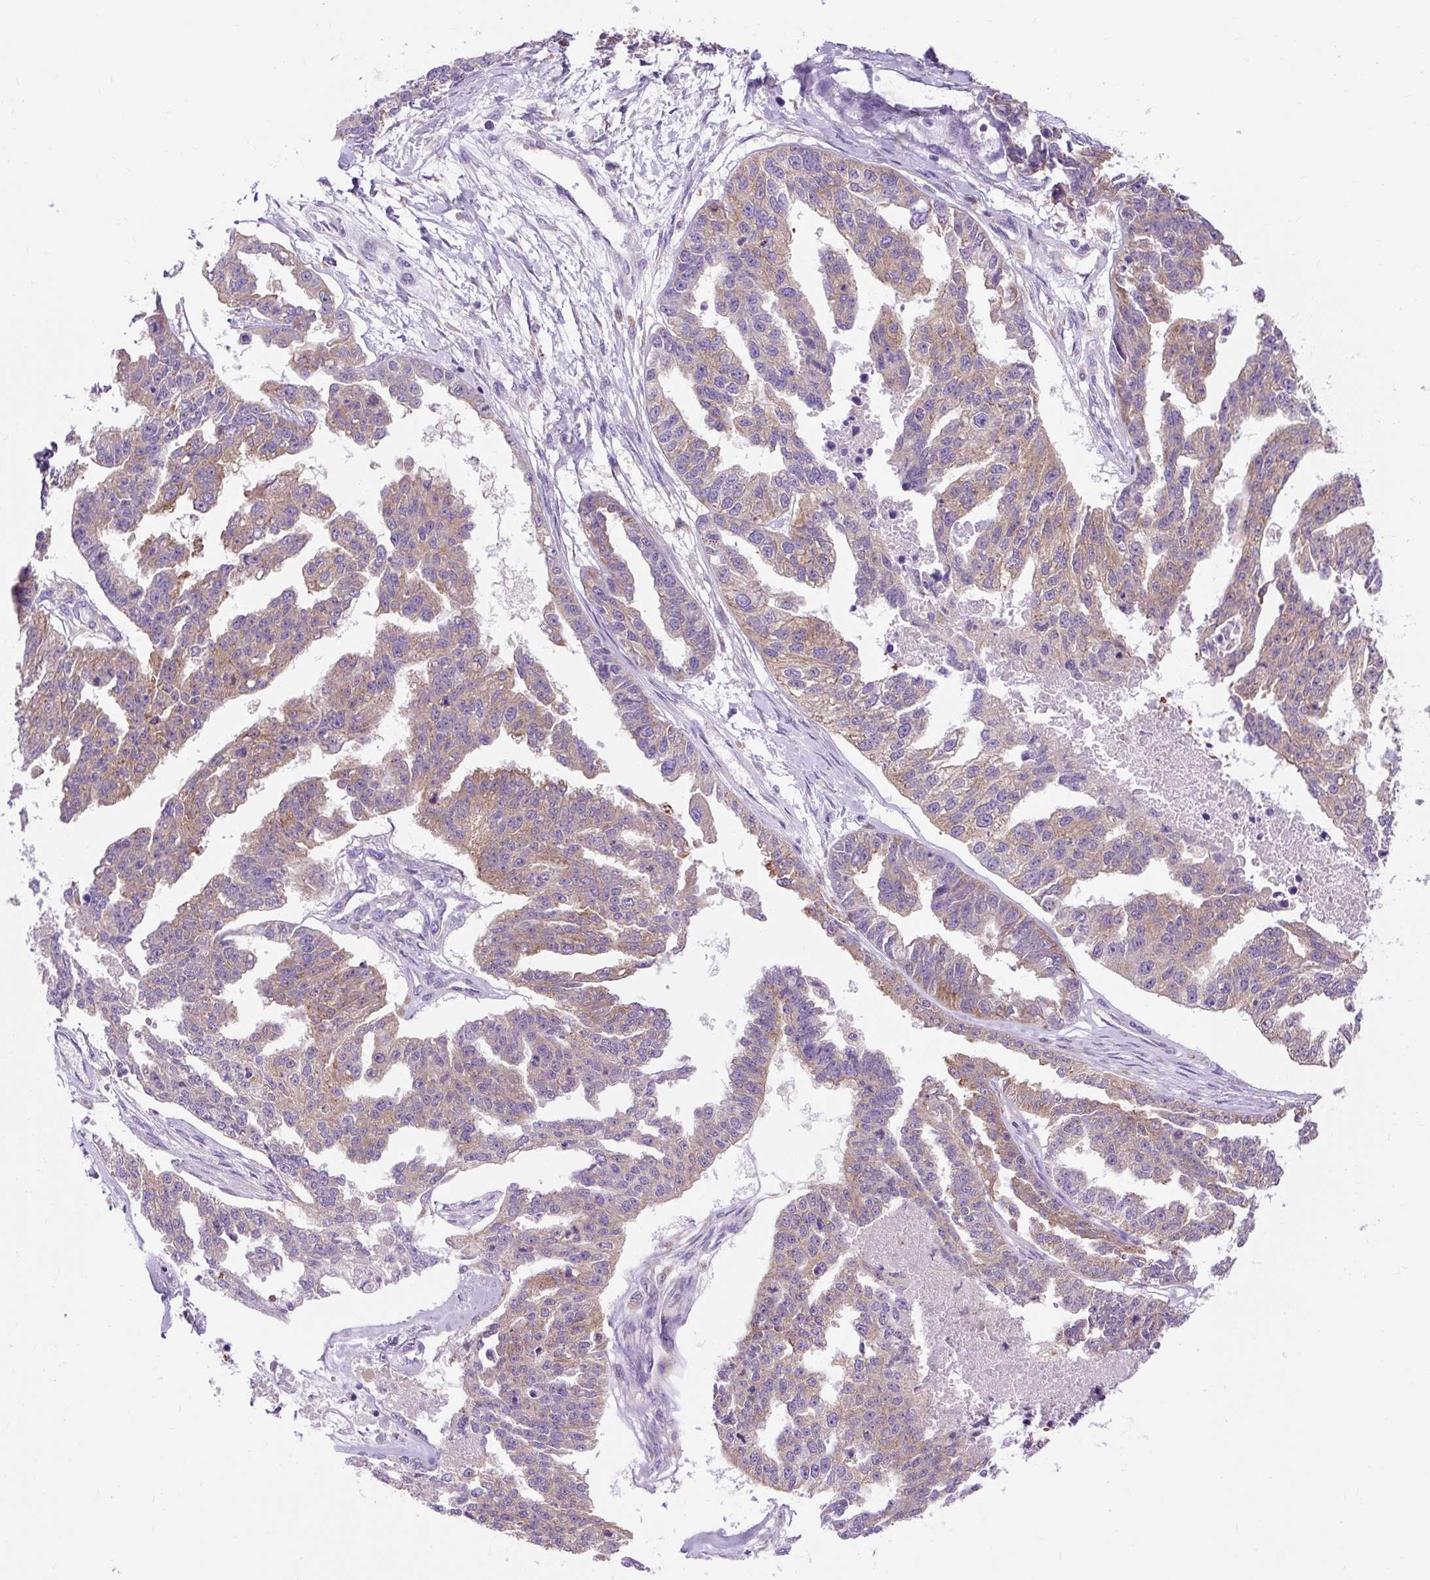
{"staining": {"intensity": "weak", "quantity": ">75%", "location": "cytoplasmic/membranous"}, "tissue": "ovarian cancer", "cell_type": "Tumor cells", "image_type": "cancer", "snomed": [{"axis": "morphology", "description": "Cystadenocarcinoma, serous, NOS"}, {"axis": "topography", "description": "Ovary"}], "caption": "Immunohistochemical staining of human ovarian cancer (serous cystadenocarcinoma) exhibits low levels of weak cytoplasmic/membranous protein expression in about >75% of tumor cells. Using DAB (brown) and hematoxylin (blue) stains, captured at high magnification using brightfield microscopy.", "gene": "OR4K15", "patient": {"sex": "female", "age": 58}}